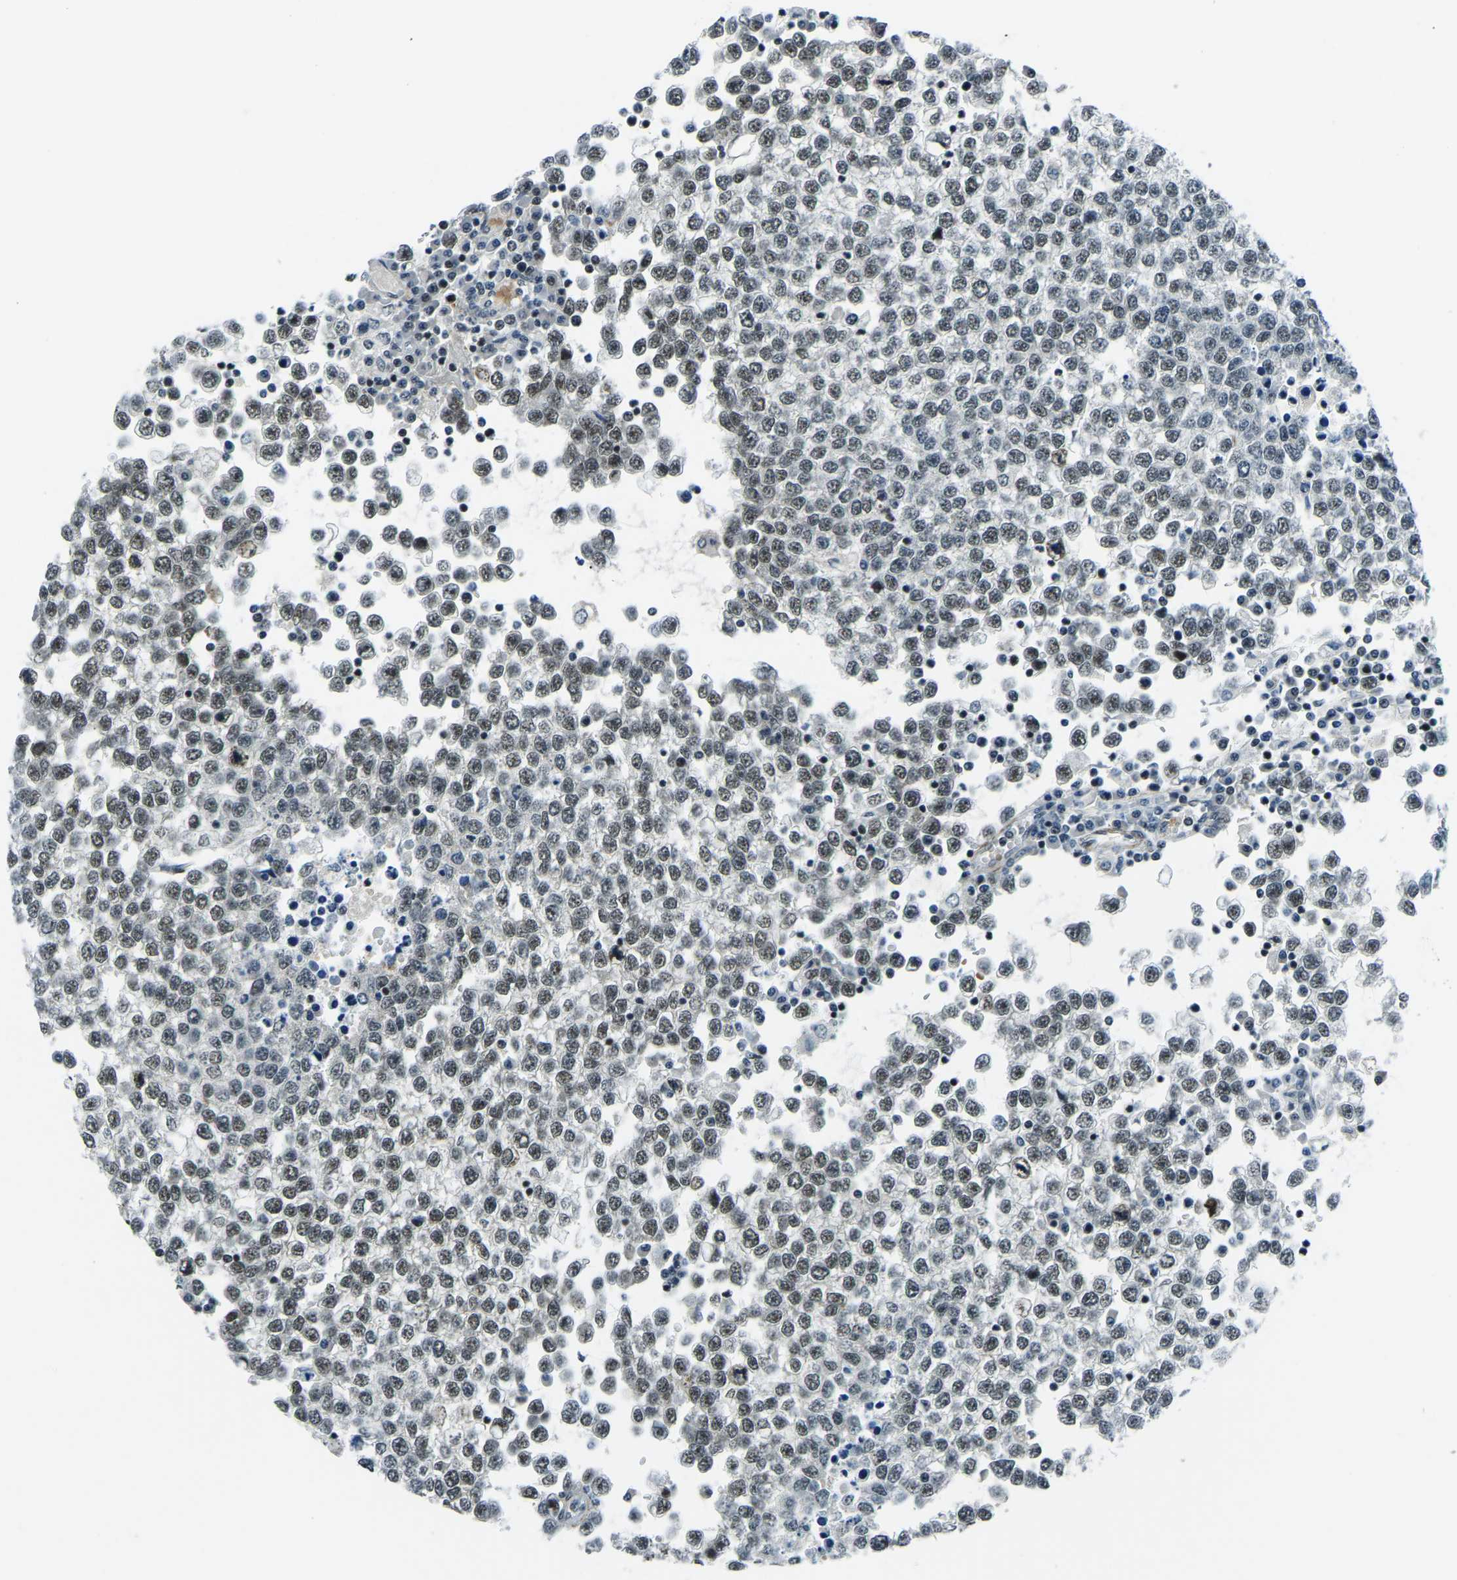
{"staining": {"intensity": "strong", "quantity": "25%-75%", "location": "nuclear"}, "tissue": "testis cancer", "cell_type": "Tumor cells", "image_type": "cancer", "snomed": [{"axis": "morphology", "description": "Seminoma, NOS"}, {"axis": "topography", "description": "Testis"}], "caption": "Protein analysis of testis seminoma tissue demonstrates strong nuclear positivity in approximately 25%-75% of tumor cells.", "gene": "PRCC", "patient": {"sex": "male", "age": 65}}